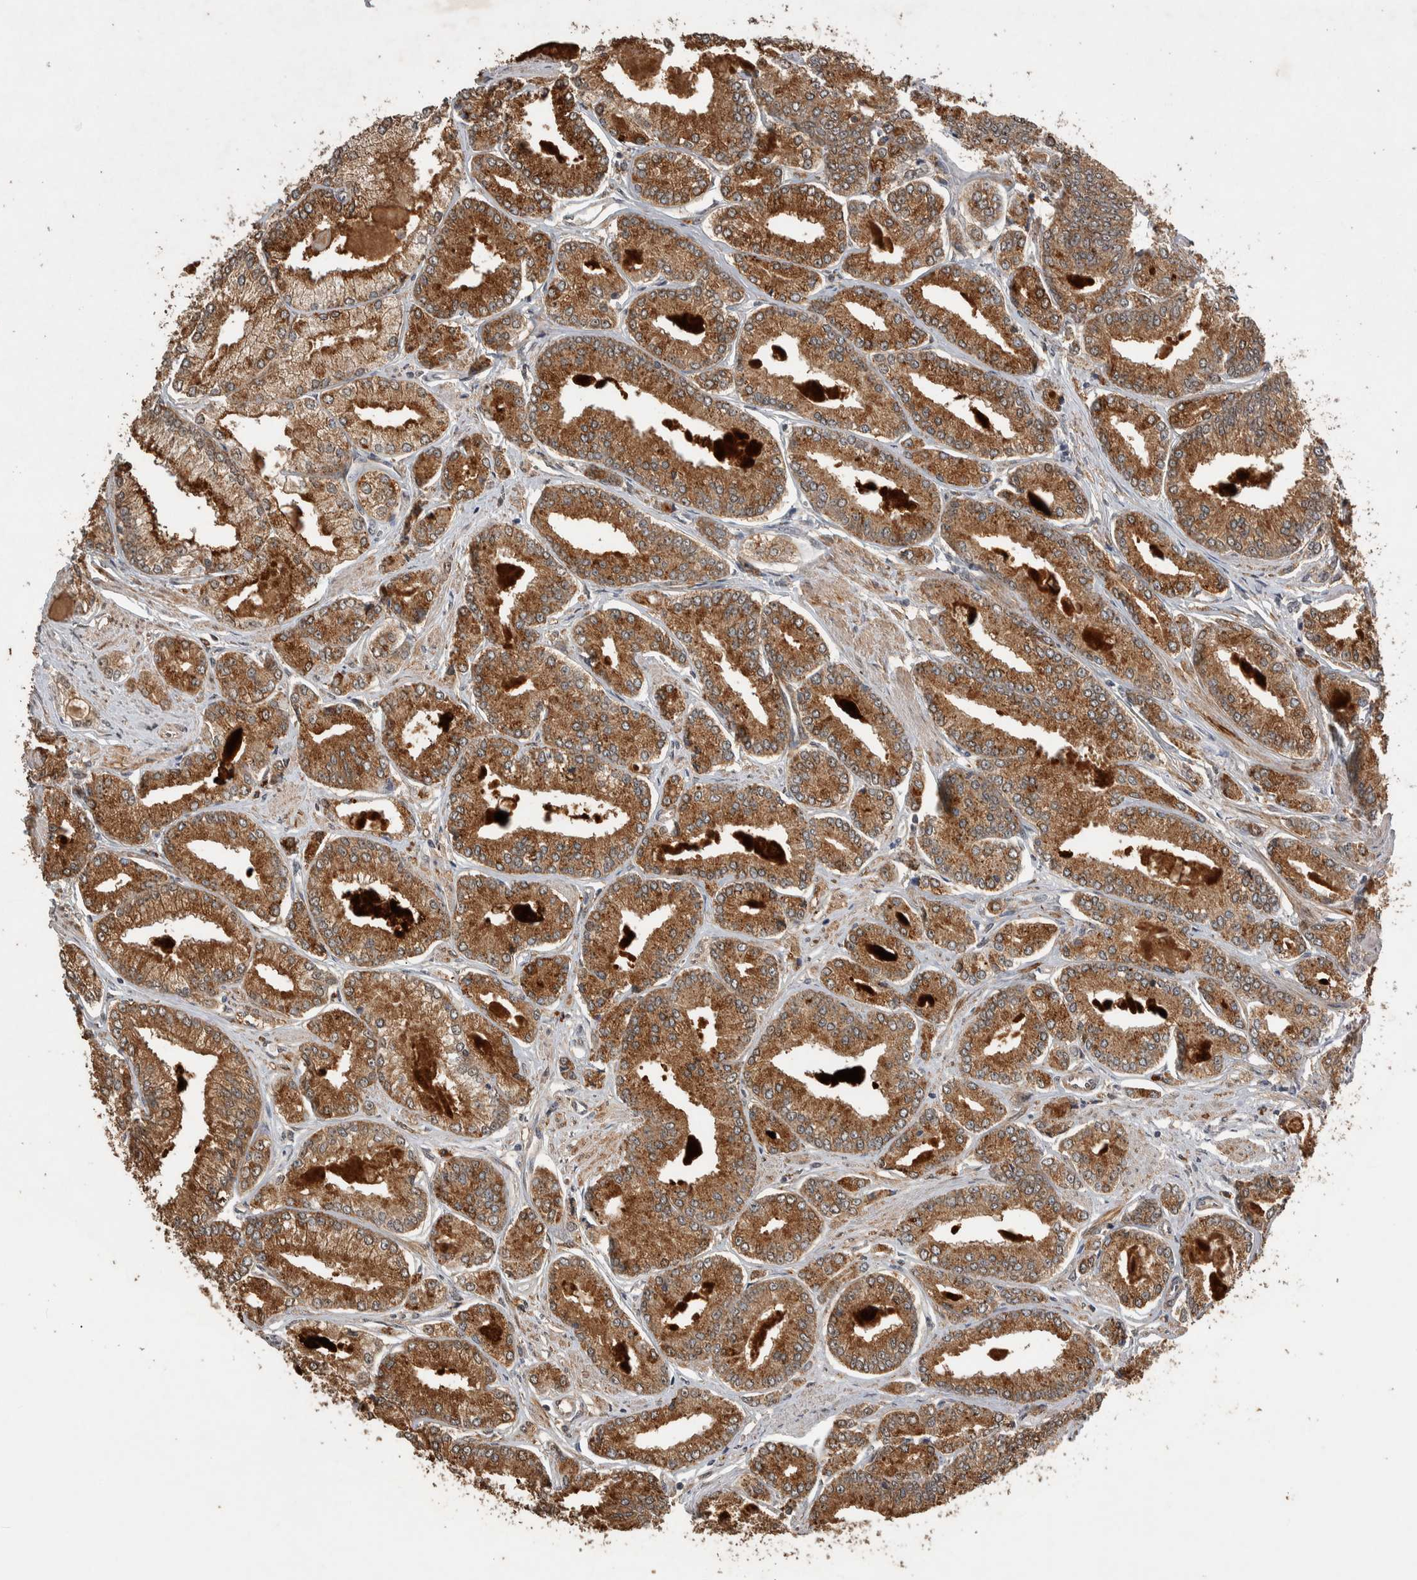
{"staining": {"intensity": "moderate", "quantity": ">75%", "location": "cytoplasmic/membranous"}, "tissue": "prostate cancer", "cell_type": "Tumor cells", "image_type": "cancer", "snomed": [{"axis": "morphology", "description": "Adenocarcinoma, Low grade"}, {"axis": "topography", "description": "Prostate"}], "caption": "The image exhibits immunohistochemical staining of low-grade adenocarcinoma (prostate). There is moderate cytoplasmic/membranous staining is identified in approximately >75% of tumor cells.", "gene": "DVL2", "patient": {"sex": "male", "age": 52}}